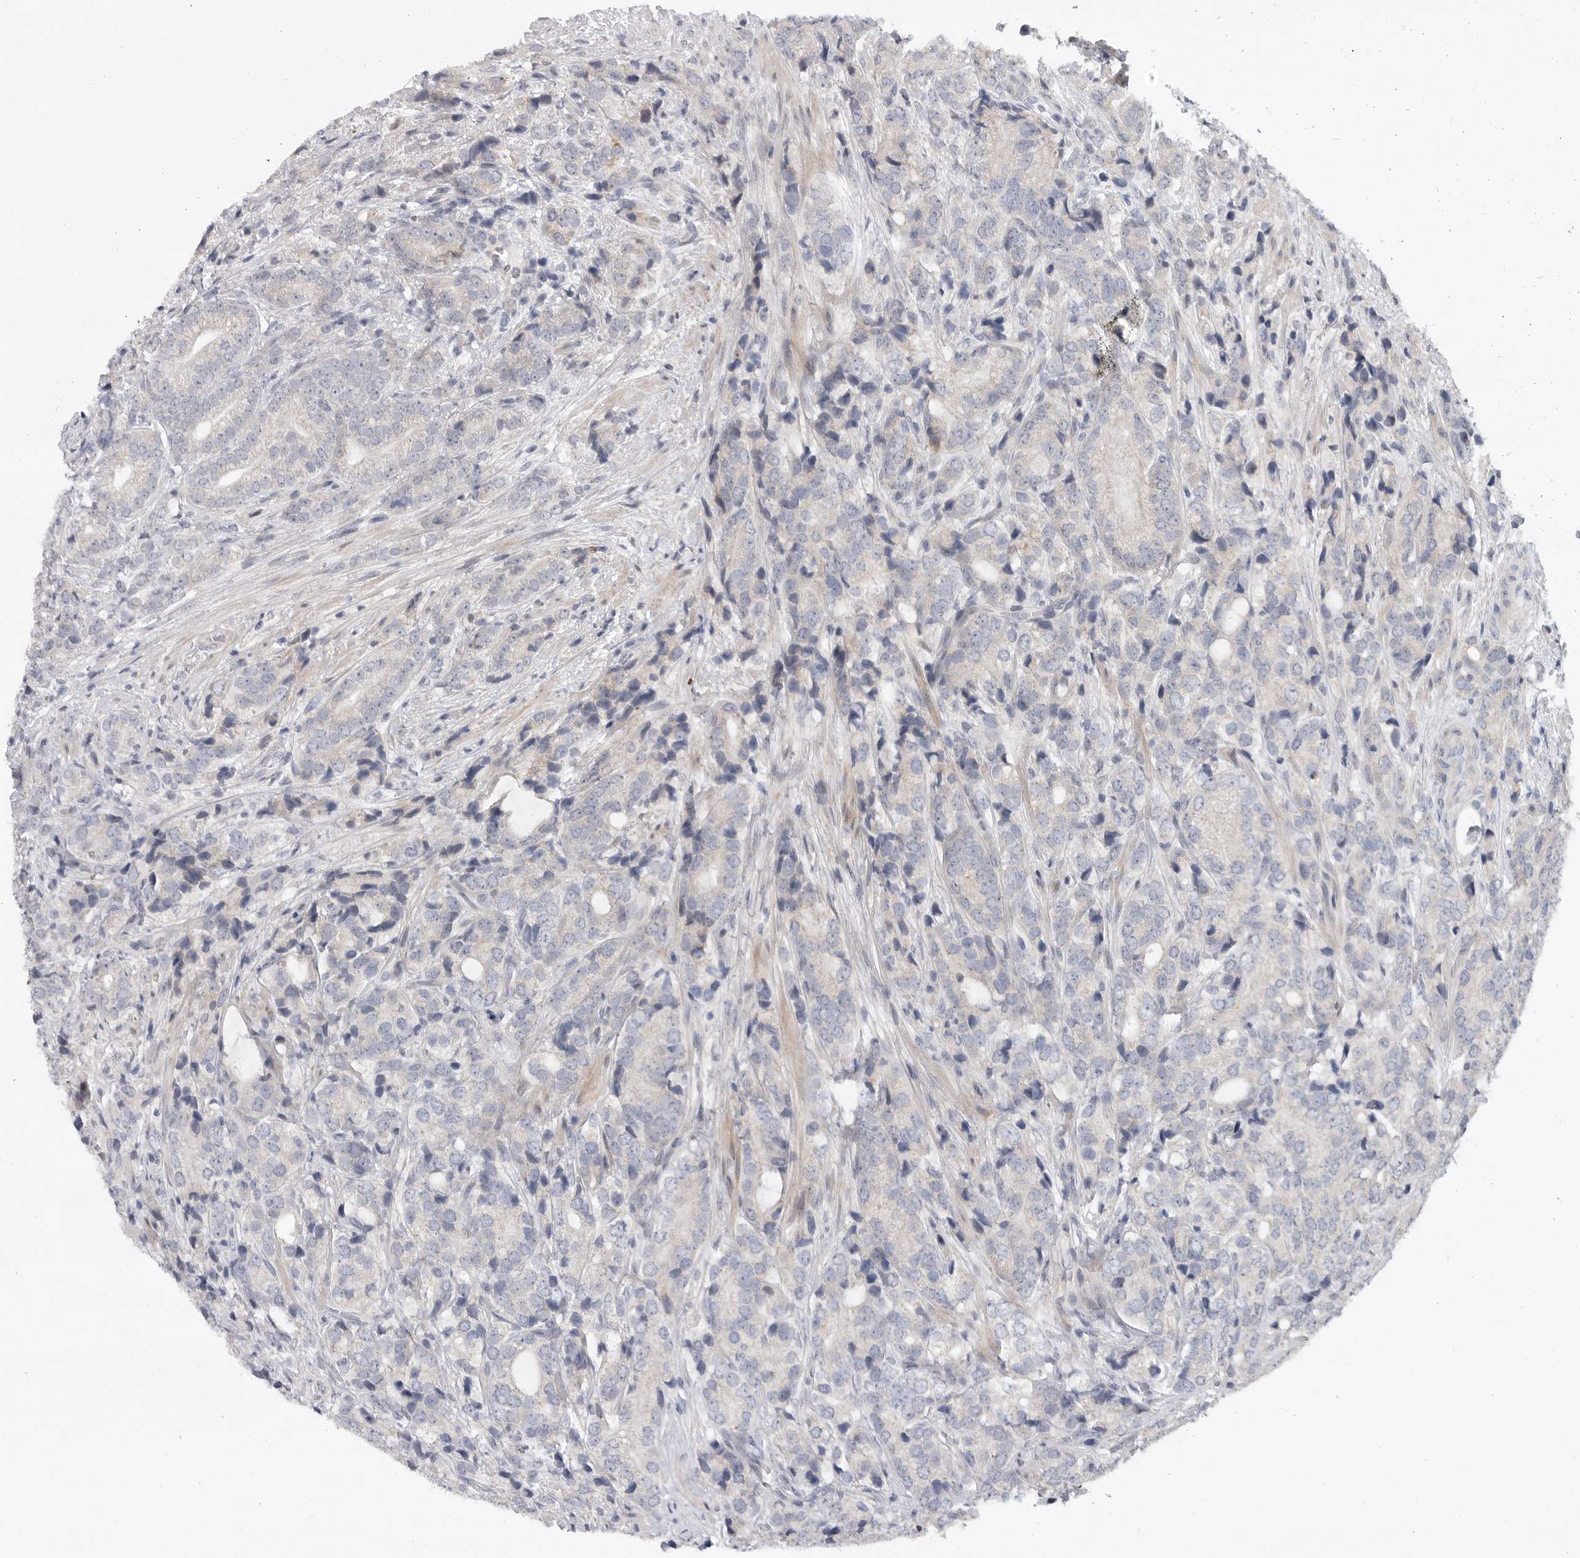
{"staining": {"intensity": "negative", "quantity": "none", "location": "none"}, "tissue": "prostate cancer", "cell_type": "Tumor cells", "image_type": "cancer", "snomed": [{"axis": "morphology", "description": "Adenocarcinoma, High grade"}, {"axis": "topography", "description": "Prostate"}], "caption": "The immunohistochemistry micrograph has no significant expression in tumor cells of high-grade adenocarcinoma (prostate) tissue. (Stains: DAB IHC with hematoxylin counter stain, Microscopy: brightfield microscopy at high magnification).", "gene": "FBXO43", "patient": {"sex": "male", "age": 57}}